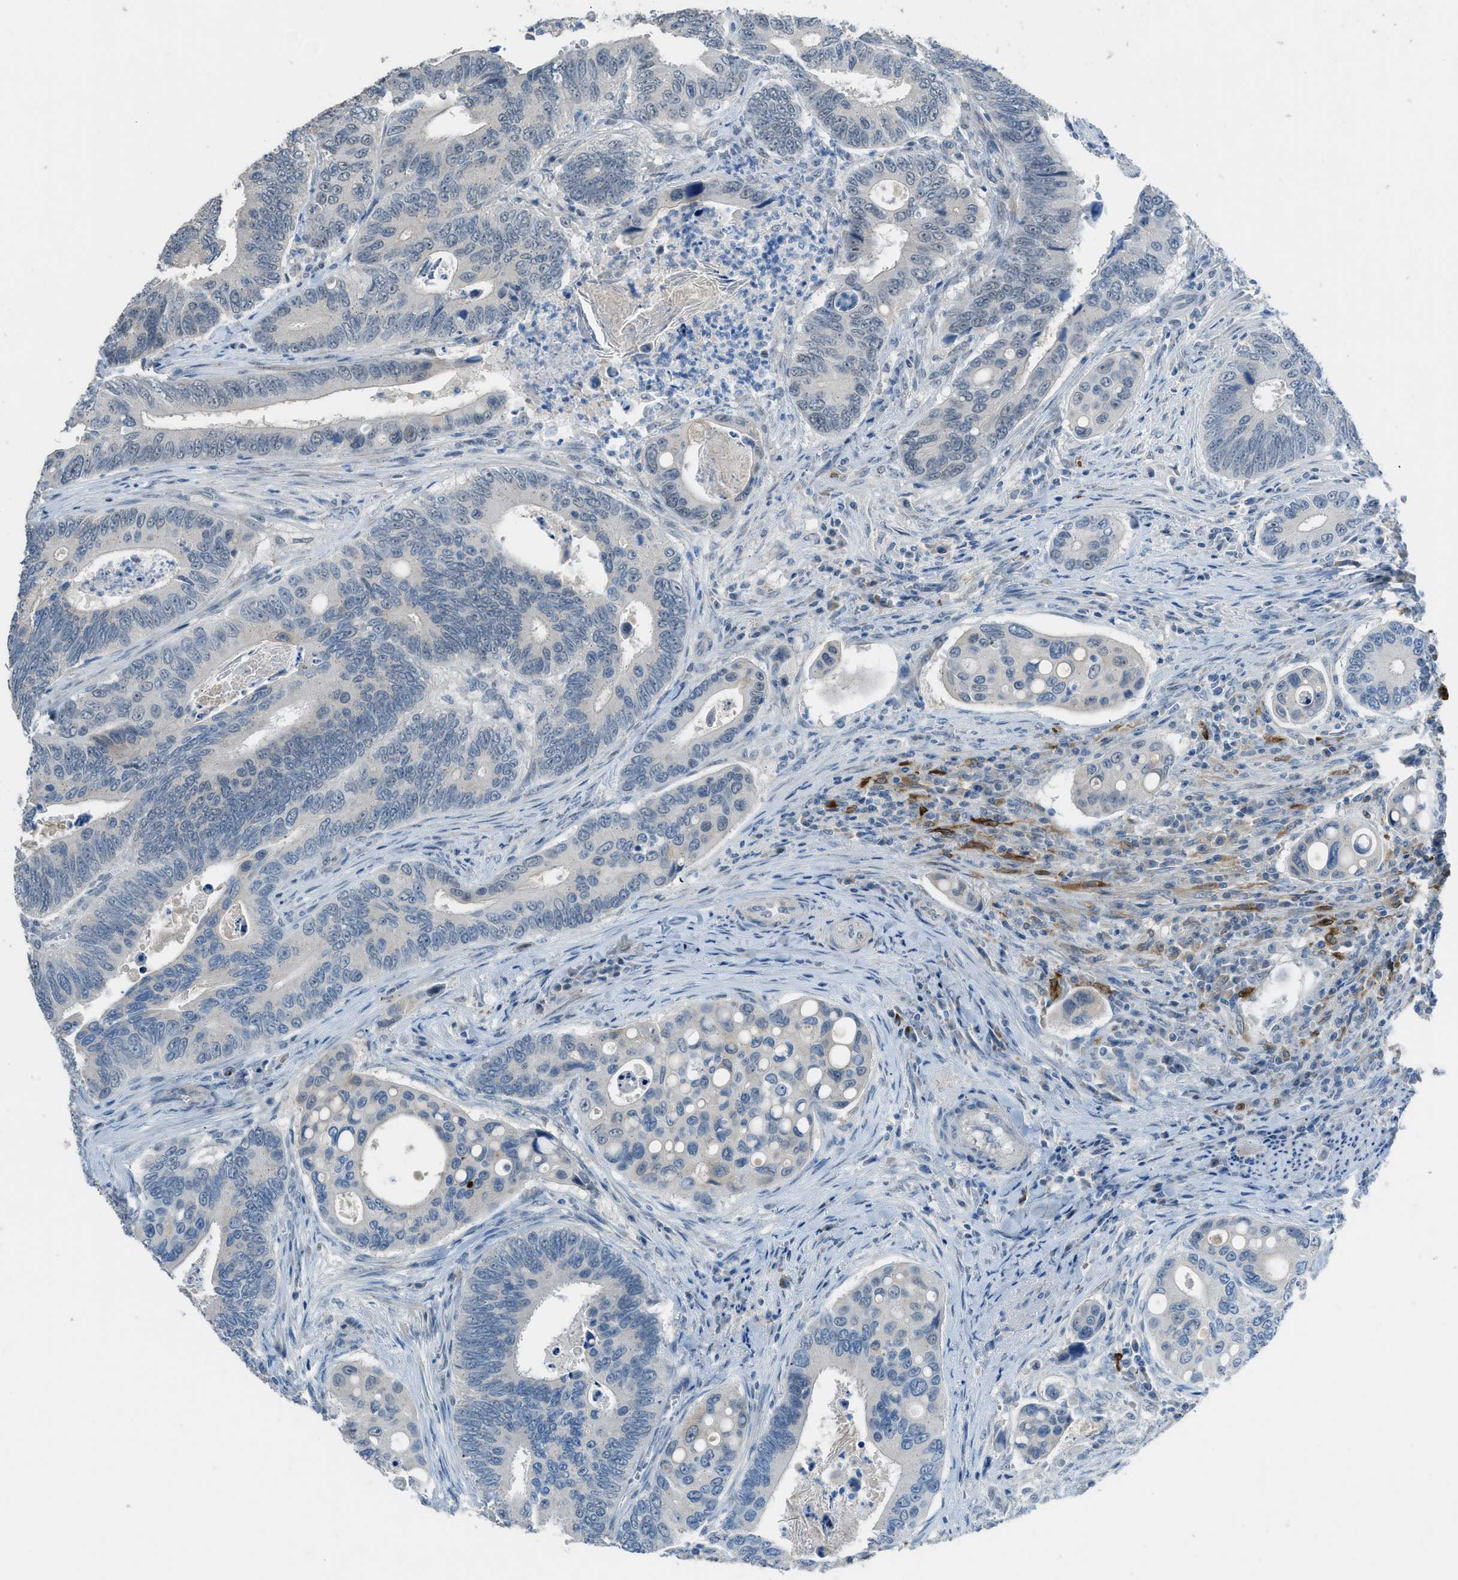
{"staining": {"intensity": "negative", "quantity": "none", "location": "none"}, "tissue": "colorectal cancer", "cell_type": "Tumor cells", "image_type": "cancer", "snomed": [{"axis": "morphology", "description": "Inflammation, NOS"}, {"axis": "morphology", "description": "Adenocarcinoma, NOS"}, {"axis": "topography", "description": "Colon"}], "caption": "Colorectal cancer (adenocarcinoma) was stained to show a protein in brown. There is no significant positivity in tumor cells.", "gene": "TIMD4", "patient": {"sex": "male", "age": 72}}